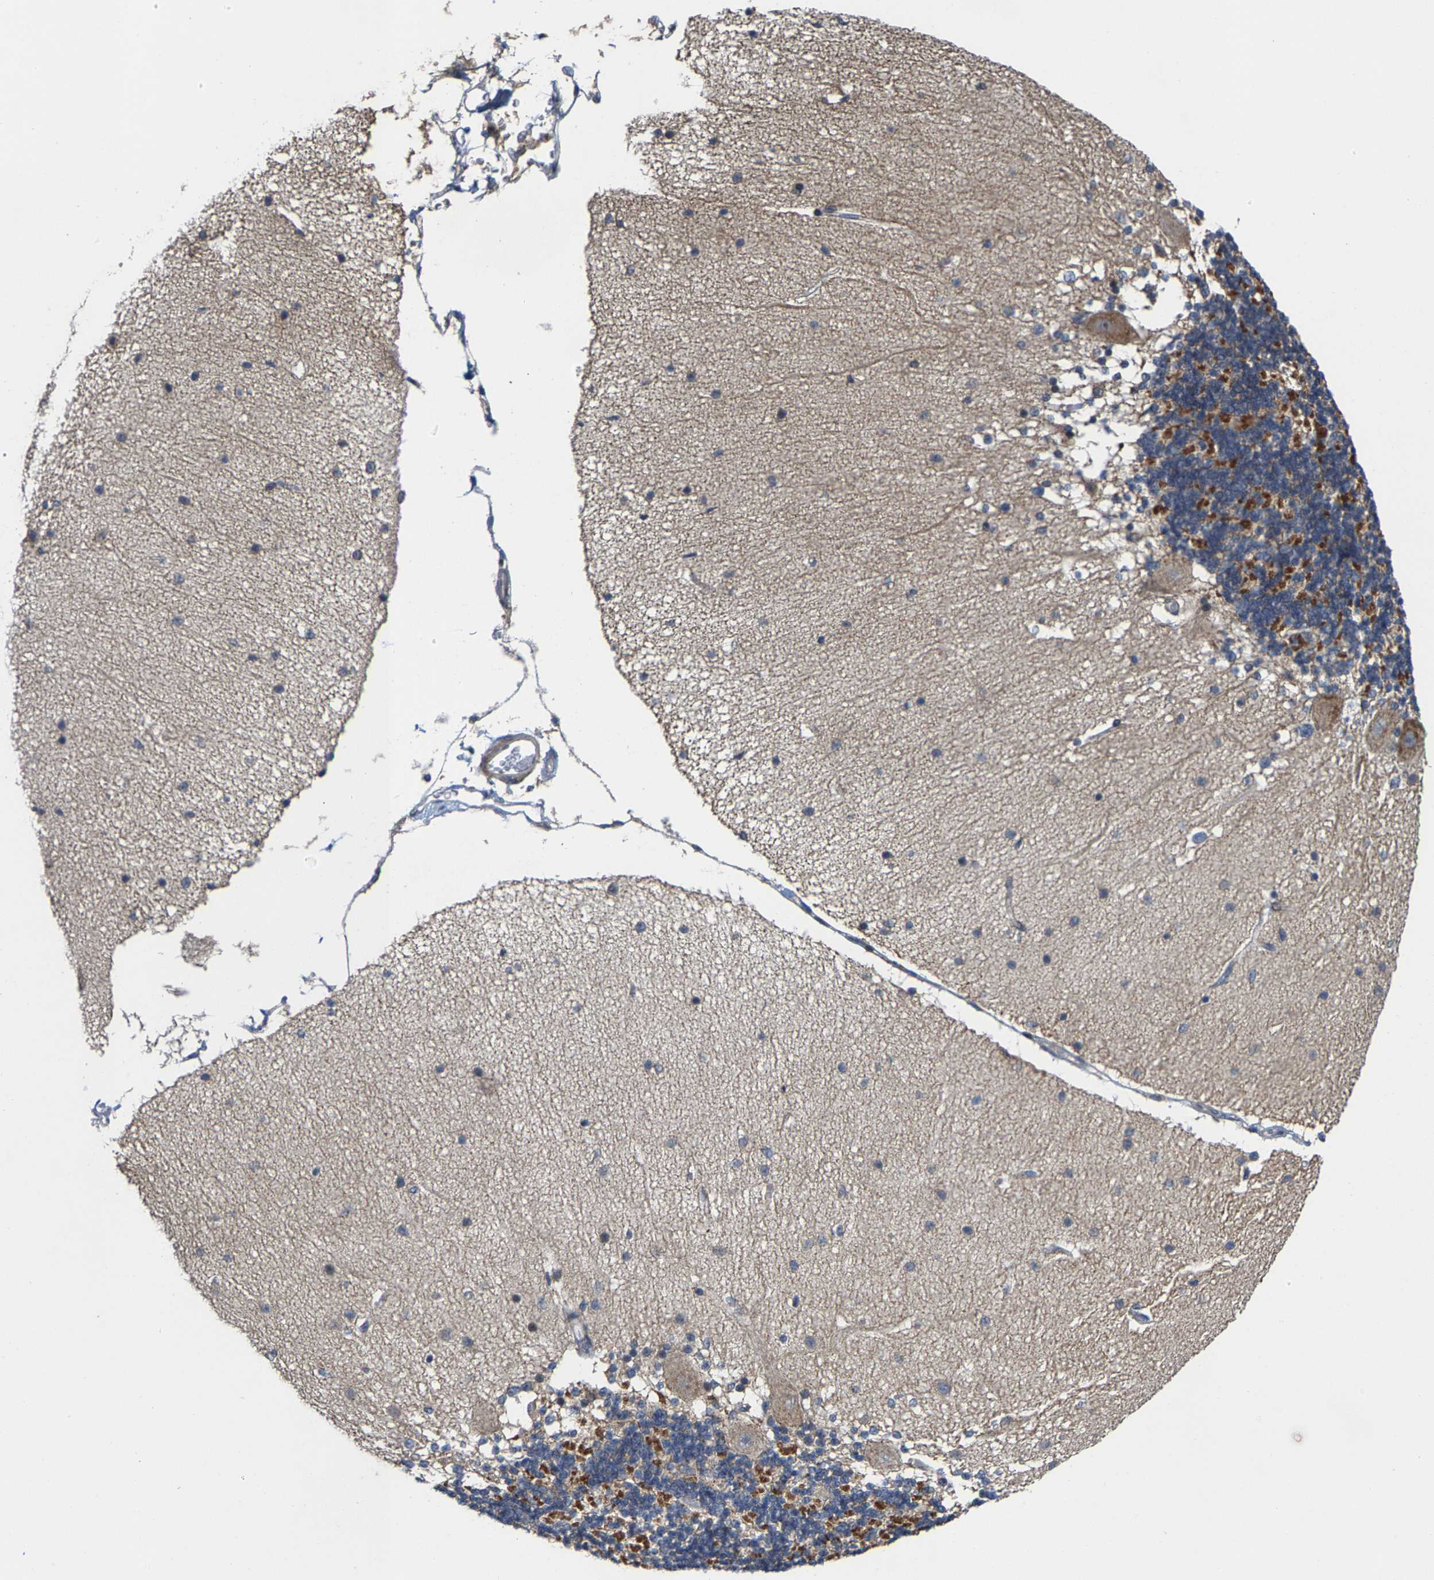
{"staining": {"intensity": "moderate", "quantity": "25%-75%", "location": "cytoplasmic/membranous"}, "tissue": "cerebellum", "cell_type": "Cells in granular layer", "image_type": "normal", "snomed": [{"axis": "morphology", "description": "Normal tissue, NOS"}, {"axis": "topography", "description": "Cerebellum"}], "caption": "Cerebellum stained with DAB immunohistochemistry (IHC) exhibits medium levels of moderate cytoplasmic/membranous positivity in about 25%-75% of cells in granular layer.", "gene": "TDRKH", "patient": {"sex": "female", "age": 54}}